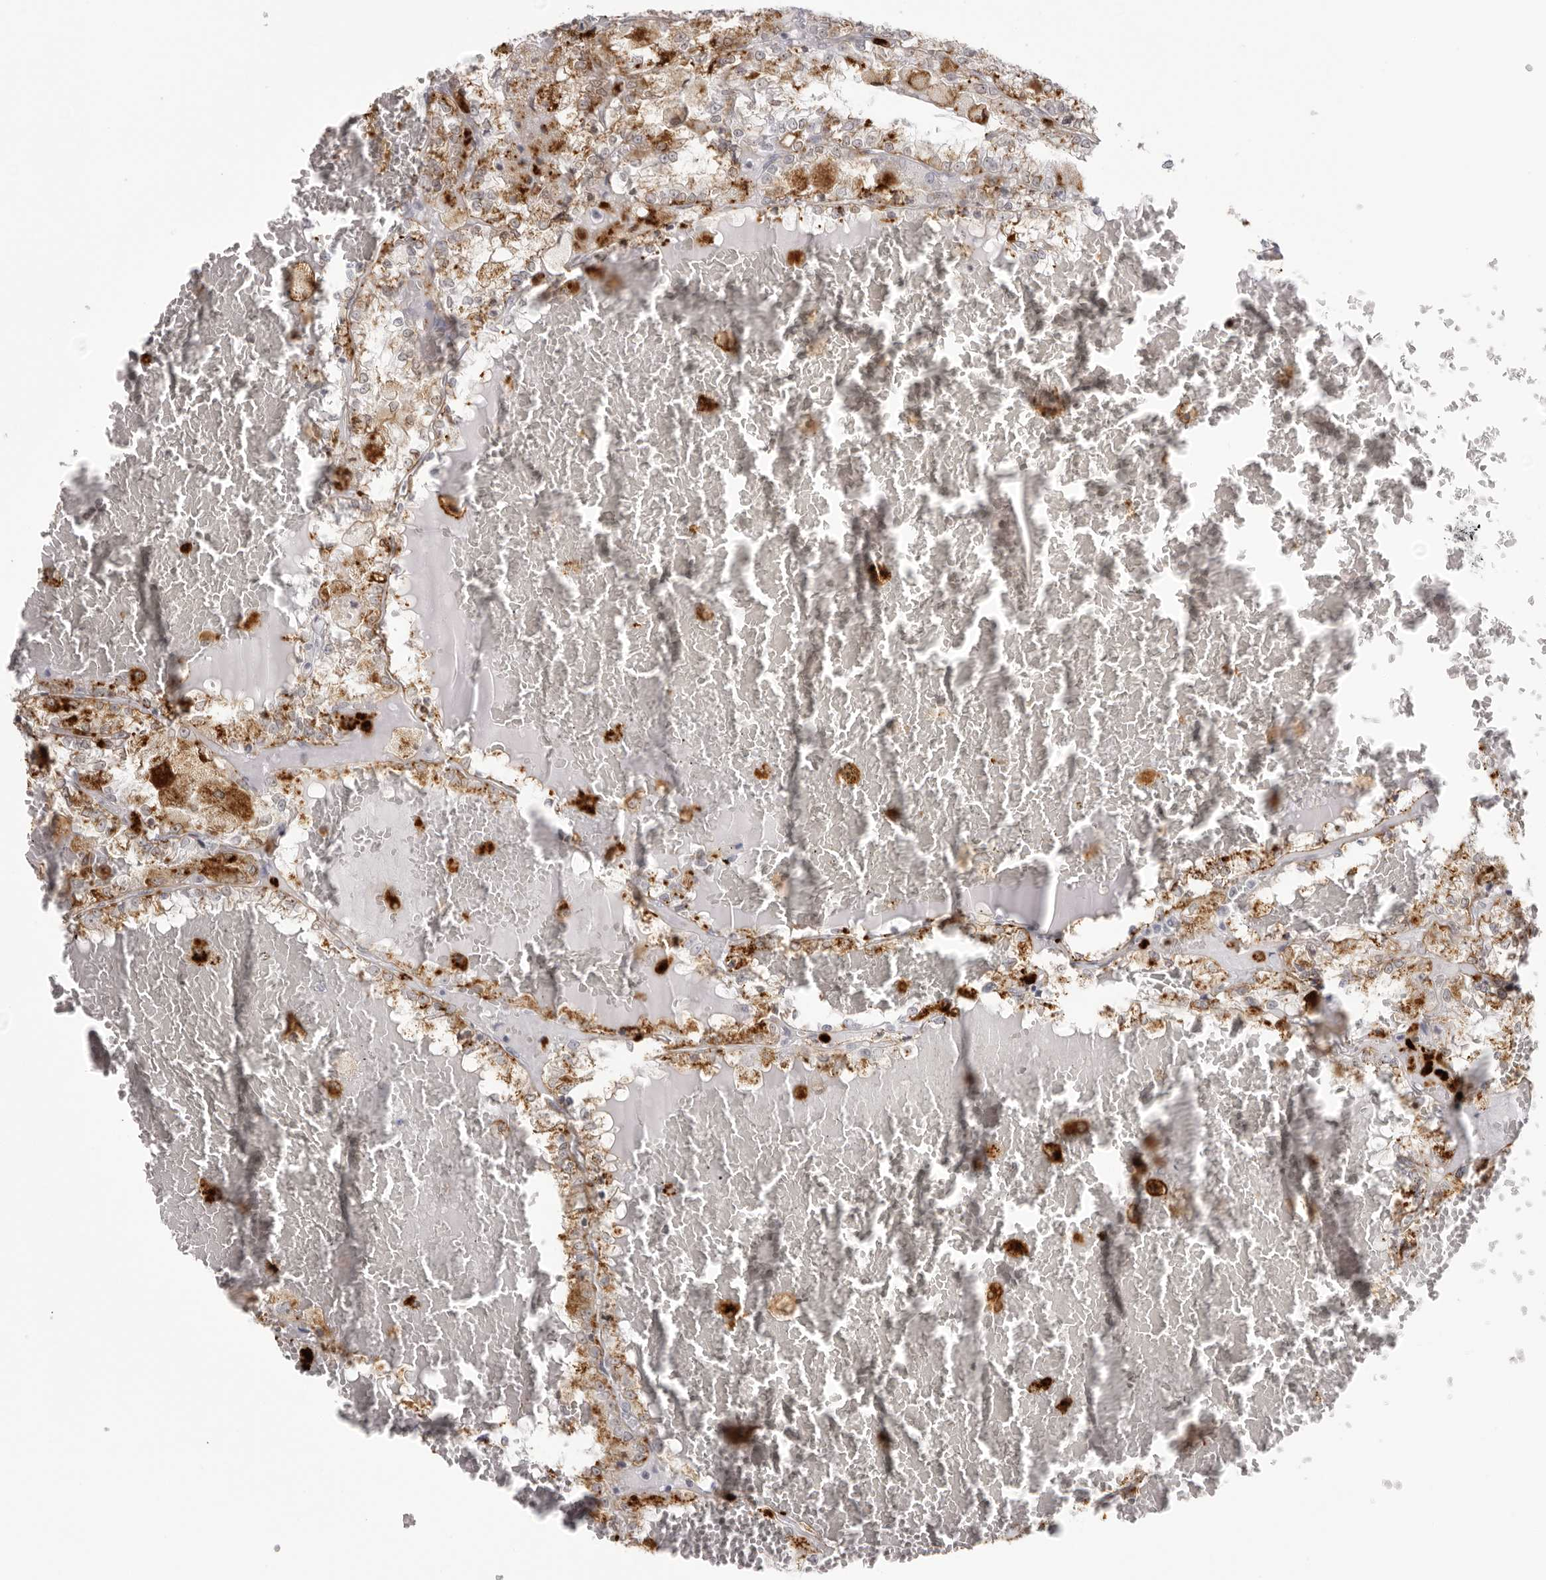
{"staining": {"intensity": "moderate", "quantity": ">75%", "location": "cytoplasmic/membranous"}, "tissue": "renal cancer", "cell_type": "Tumor cells", "image_type": "cancer", "snomed": [{"axis": "morphology", "description": "Adenocarcinoma, NOS"}, {"axis": "topography", "description": "Kidney"}], "caption": "A brown stain shows moderate cytoplasmic/membranous positivity of a protein in renal adenocarcinoma tumor cells.", "gene": "IL25", "patient": {"sex": "female", "age": 56}}